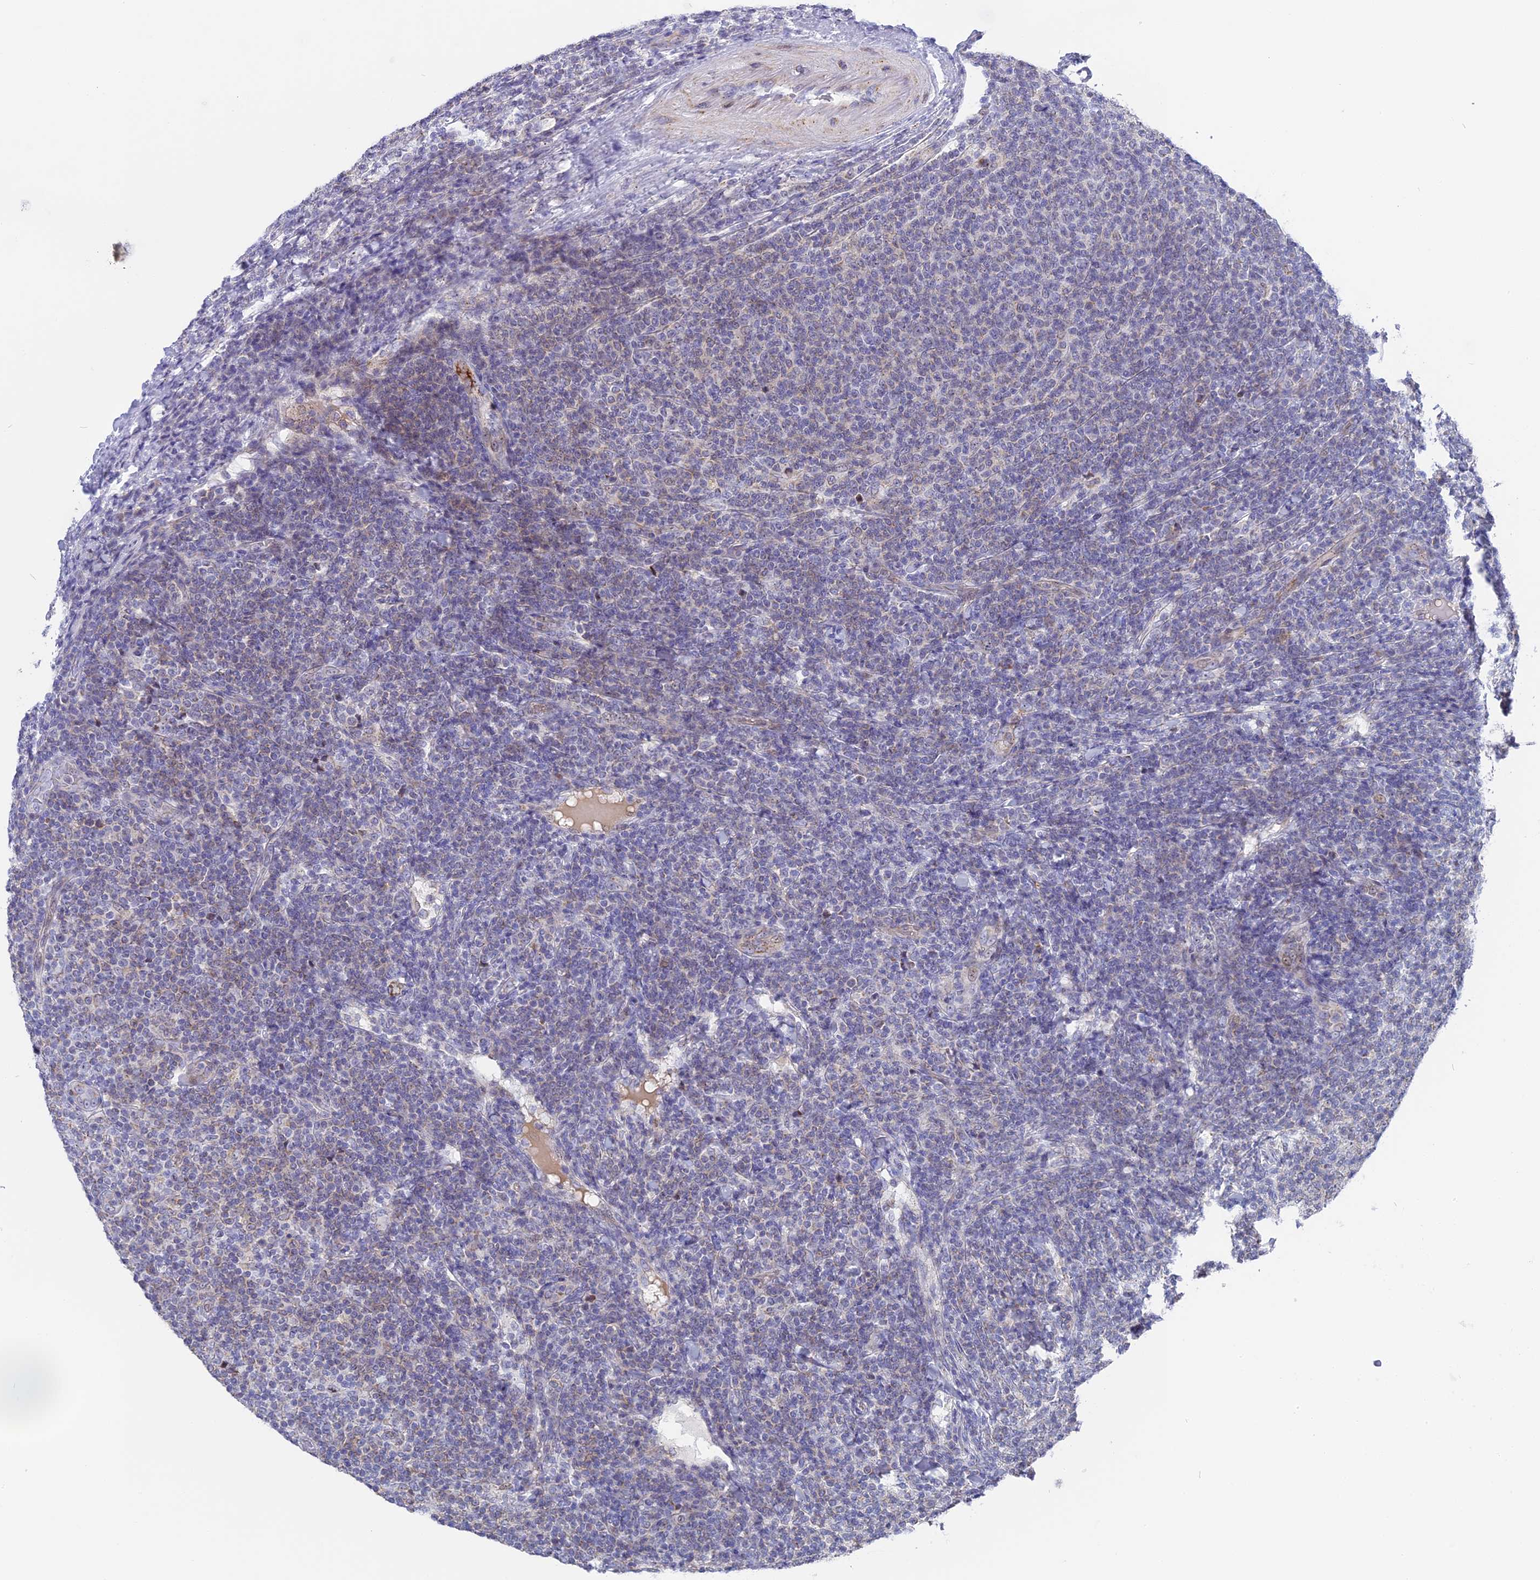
{"staining": {"intensity": "negative", "quantity": "none", "location": "none"}, "tissue": "lymphoma", "cell_type": "Tumor cells", "image_type": "cancer", "snomed": [{"axis": "morphology", "description": "Malignant lymphoma, non-Hodgkin's type, Low grade"}, {"axis": "topography", "description": "Lymph node"}], "caption": "Tumor cells show no significant protein staining in low-grade malignant lymphoma, non-Hodgkin's type.", "gene": "DTWD1", "patient": {"sex": "male", "age": 66}}